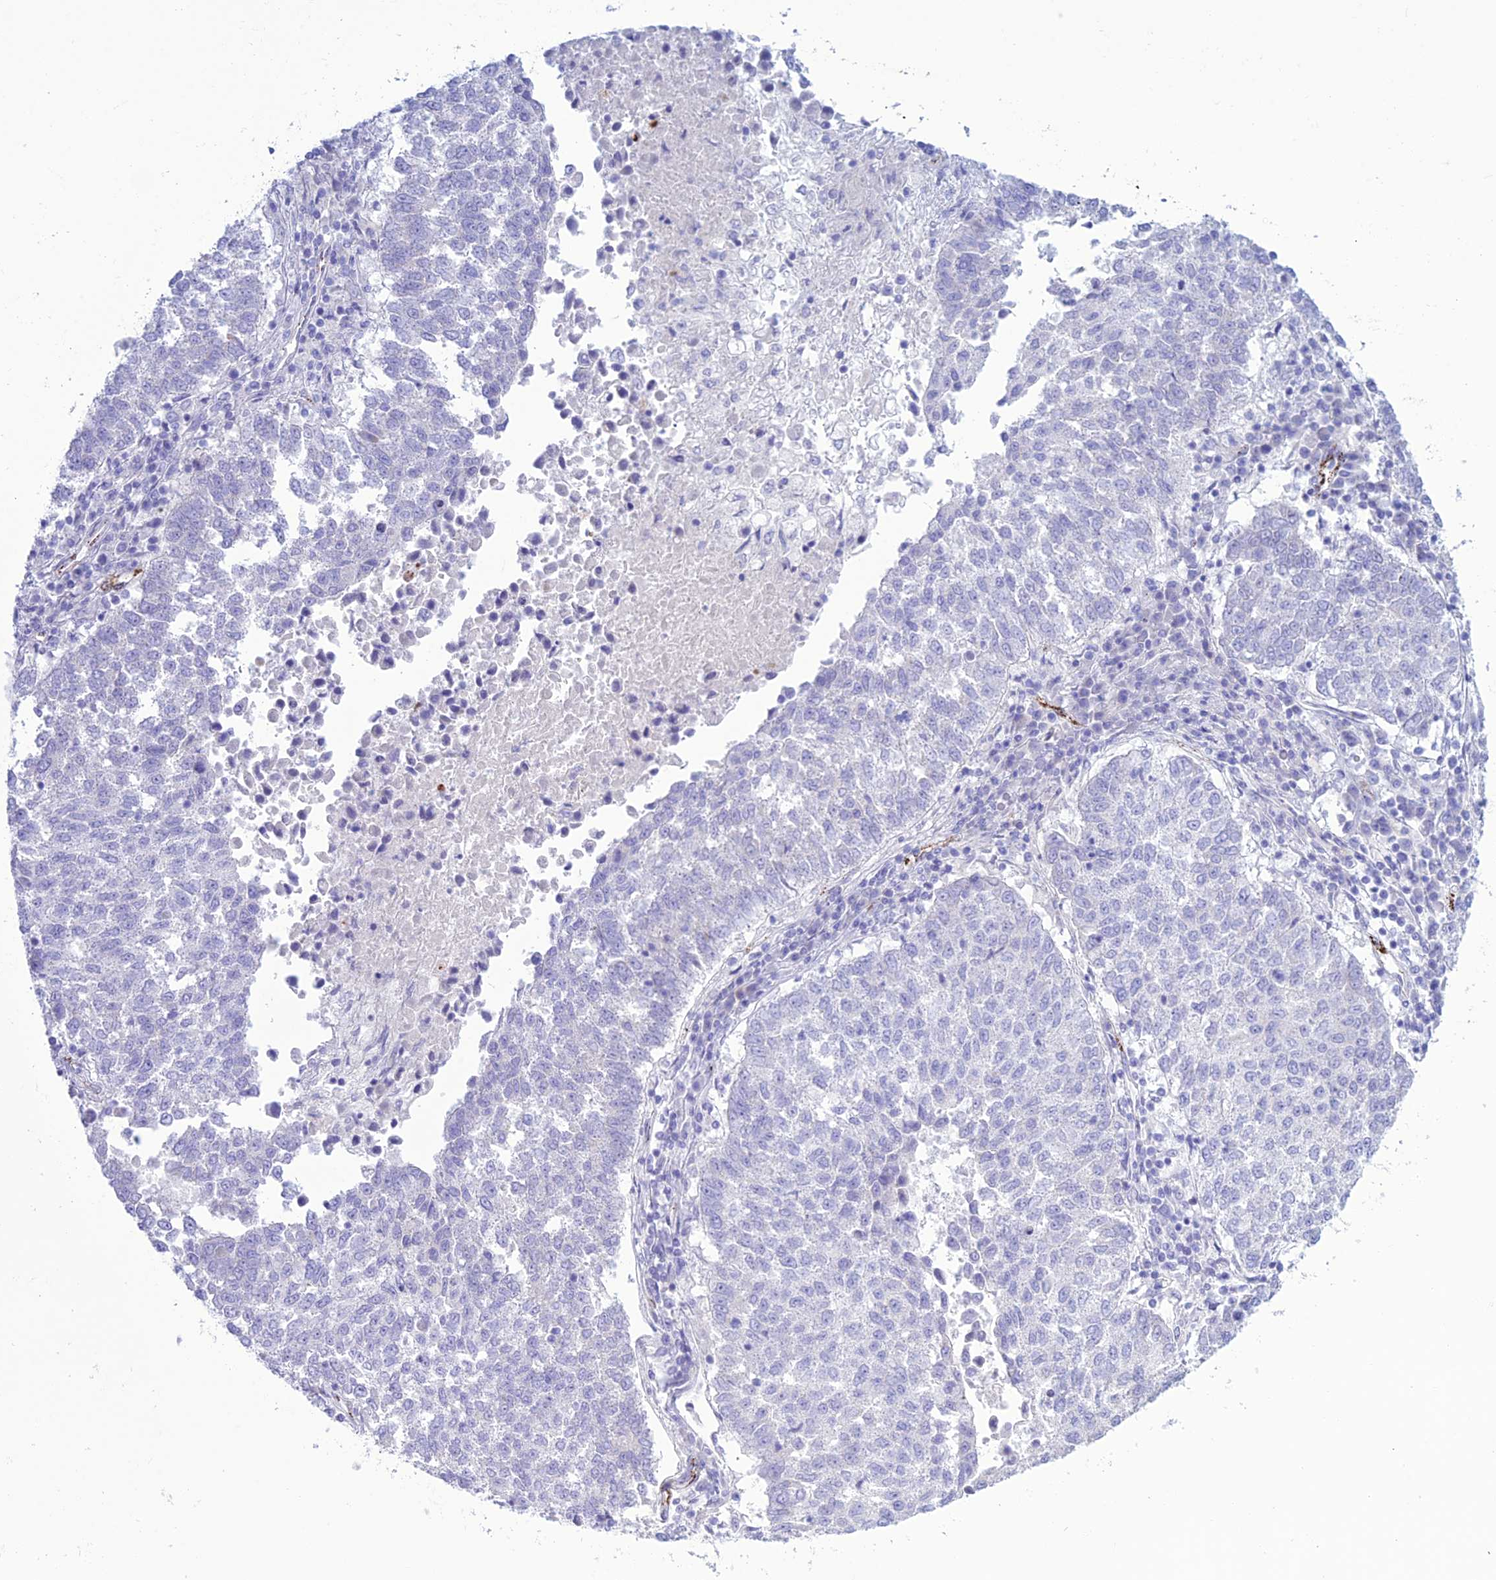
{"staining": {"intensity": "negative", "quantity": "none", "location": "none"}, "tissue": "lung cancer", "cell_type": "Tumor cells", "image_type": "cancer", "snomed": [{"axis": "morphology", "description": "Squamous cell carcinoma, NOS"}, {"axis": "topography", "description": "Lung"}], "caption": "Histopathology image shows no protein staining in tumor cells of lung cancer tissue. (DAB (3,3'-diaminobenzidine) IHC, high magnification).", "gene": "CDC42EP5", "patient": {"sex": "male", "age": 73}}